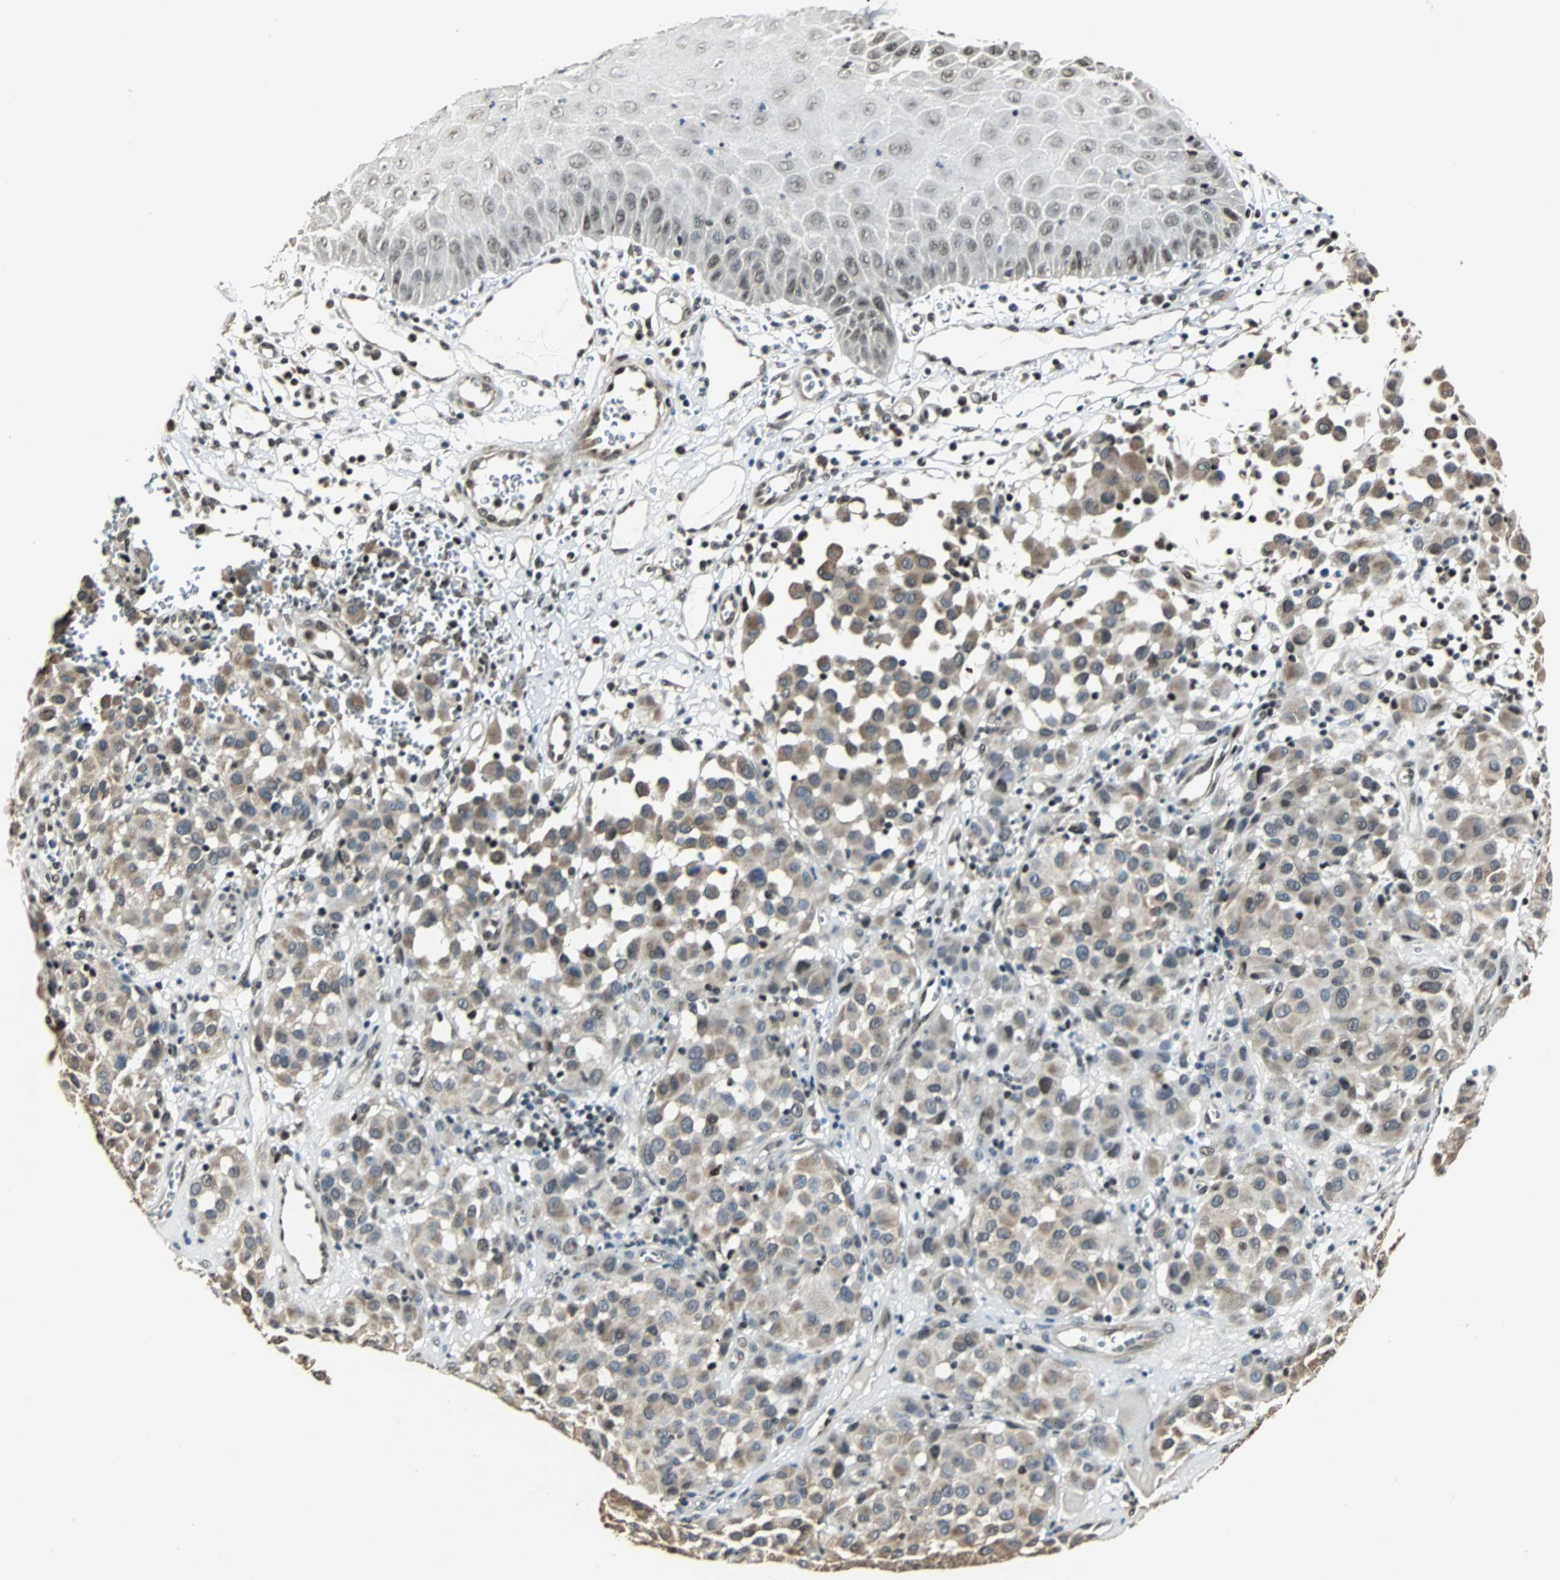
{"staining": {"intensity": "moderate", "quantity": "25%-75%", "location": "cytoplasmic/membranous"}, "tissue": "melanoma", "cell_type": "Tumor cells", "image_type": "cancer", "snomed": [{"axis": "morphology", "description": "Malignant melanoma, NOS"}, {"axis": "topography", "description": "Skin"}], "caption": "IHC of malignant melanoma shows medium levels of moderate cytoplasmic/membranous staining in about 25%-75% of tumor cells.", "gene": "MED4", "patient": {"sex": "female", "age": 21}}